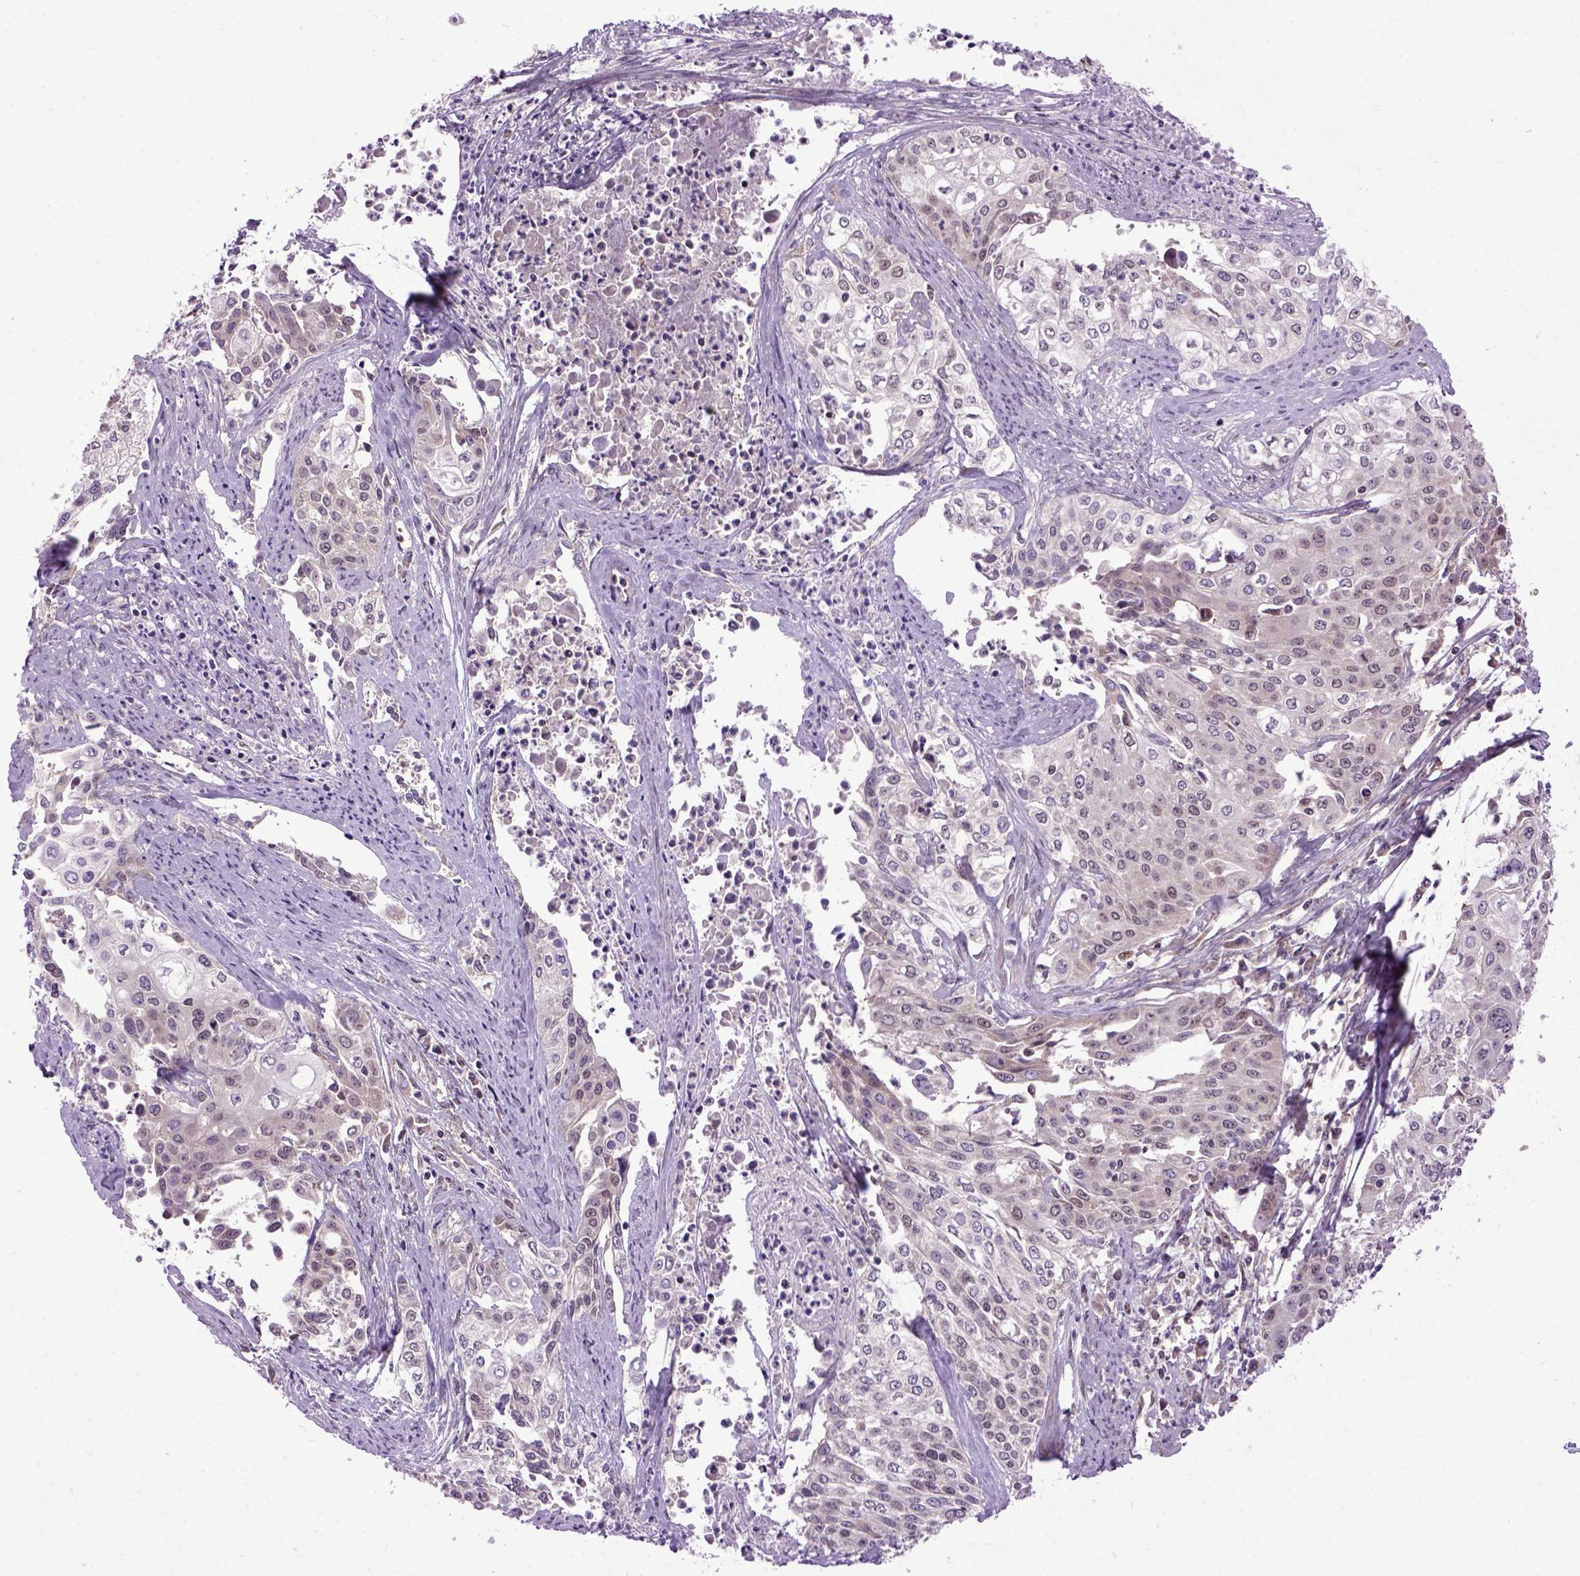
{"staining": {"intensity": "weak", "quantity": "25%-75%", "location": "cytoplasmic/membranous,nuclear"}, "tissue": "cervical cancer", "cell_type": "Tumor cells", "image_type": "cancer", "snomed": [{"axis": "morphology", "description": "Squamous cell carcinoma, NOS"}, {"axis": "topography", "description": "Cervix"}], "caption": "Cervical squamous cell carcinoma stained with immunohistochemistry (IHC) displays weak cytoplasmic/membranous and nuclear positivity in about 25%-75% of tumor cells. The staining was performed using DAB, with brown indicating positive protein expression. Nuclei are stained blue with hematoxylin.", "gene": "WDR48", "patient": {"sex": "female", "age": 39}}